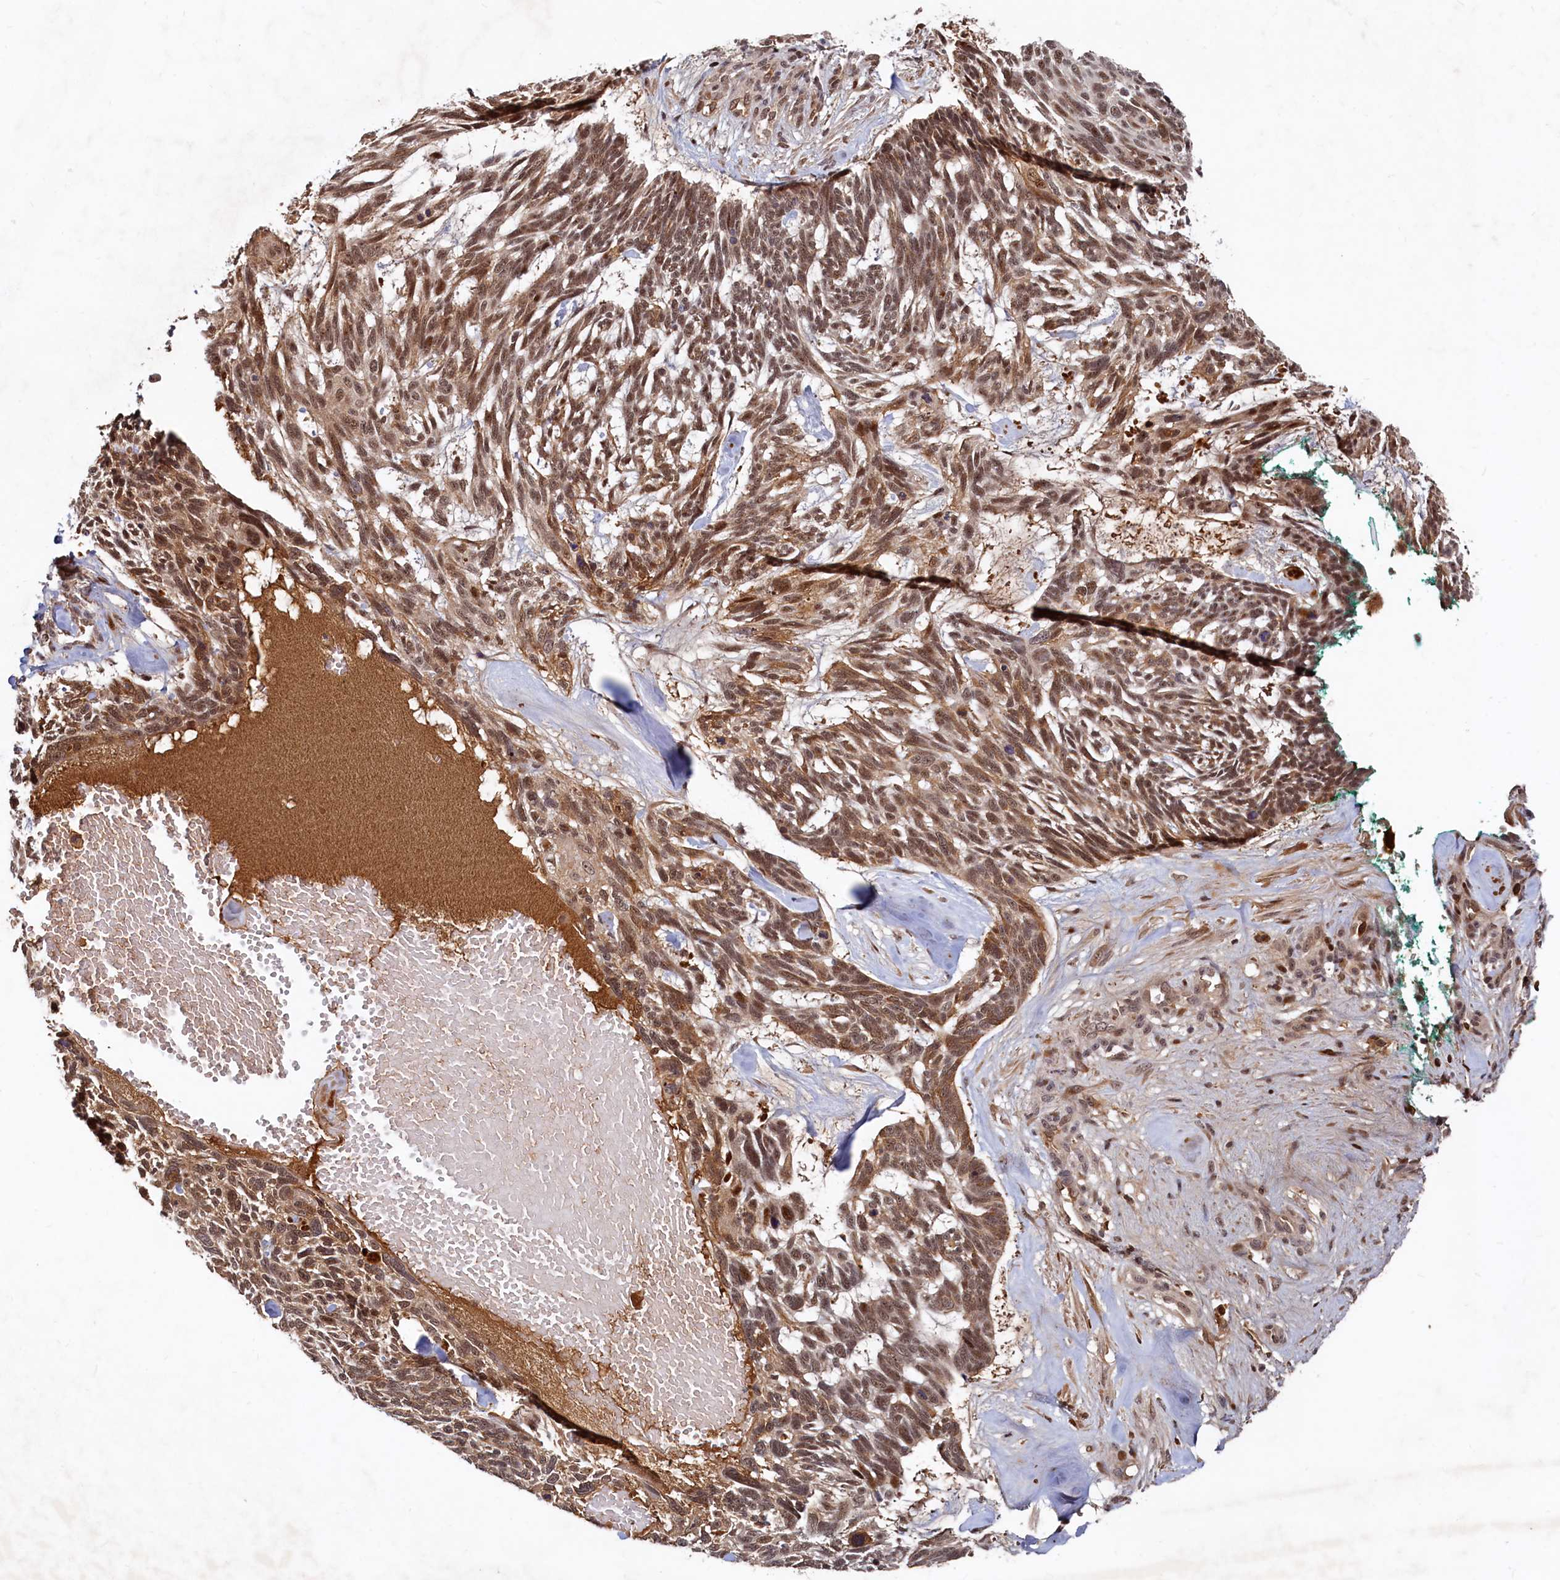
{"staining": {"intensity": "moderate", "quantity": ">75%", "location": "nuclear"}, "tissue": "skin cancer", "cell_type": "Tumor cells", "image_type": "cancer", "snomed": [{"axis": "morphology", "description": "Basal cell carcinoma"}, {"axis": "topography", "description": "Skin"}], "caption": "Brown immunohistochemical staining in basal cell carcinoma (skin) demonstrates moderate nuclear staining in approximately >75% of tumor cells.", "gene": "TRAPPC4", "patient": {"sex": "male", "age": 88}}